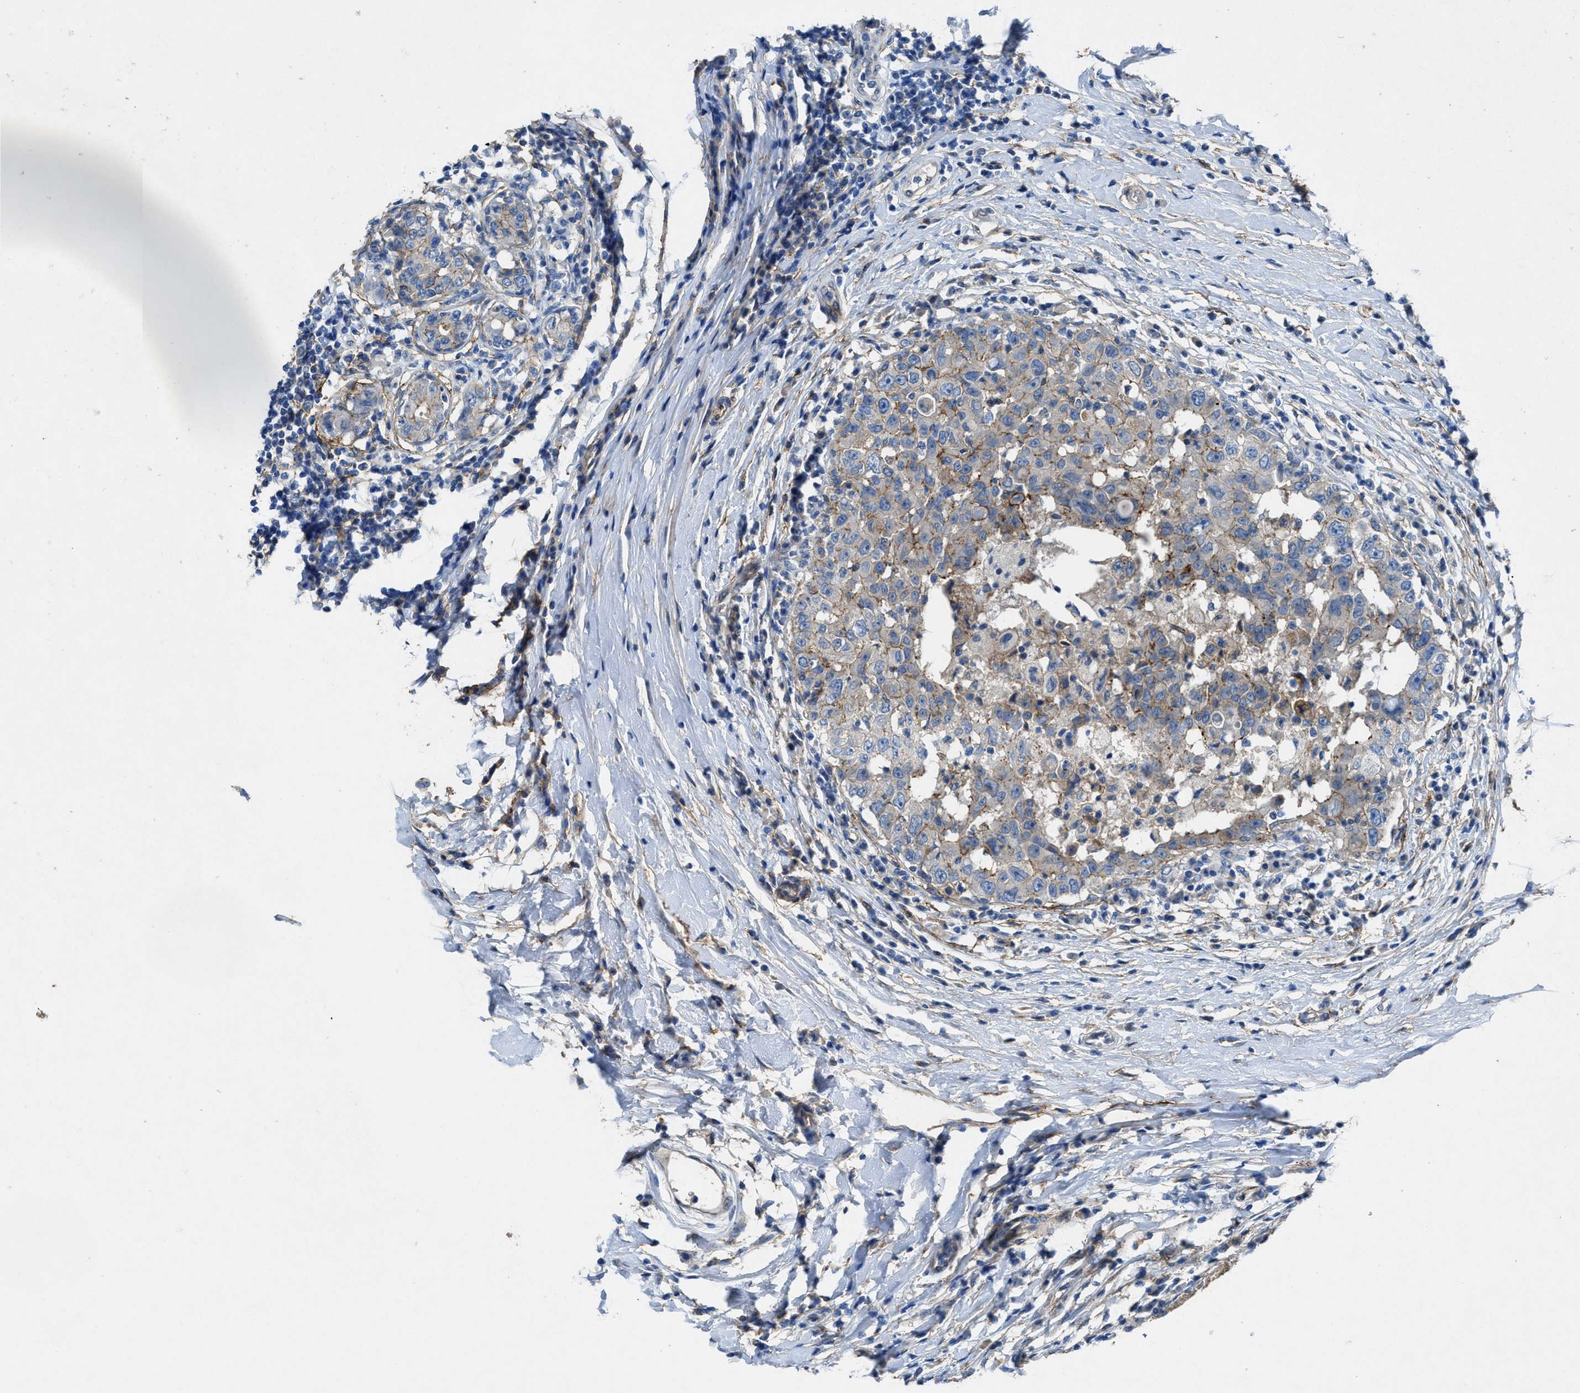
{"staining": {"intensity": "weak", "quantity": "<25%", "location": "cytoplasmic/membranous"}, "tissue": "breast cancer", "cell_type": "Tumor cells", "image_type": "cancer", "snomed": [{"axis": "morphology", "description": "Duct carcinoma"}, {"axis": "topography", "description": "Breast"}], "caption": "Photomicrograph shows no protein staining in tumor cells of breast cancer tissue. Brightfield microscopy of immunohistochemistry stained with DAB (brown) and hematoxylin (blue), captured at high magnification.", "gene": "PTGFRN", "patient": {"sex": "female", "age": 27}}